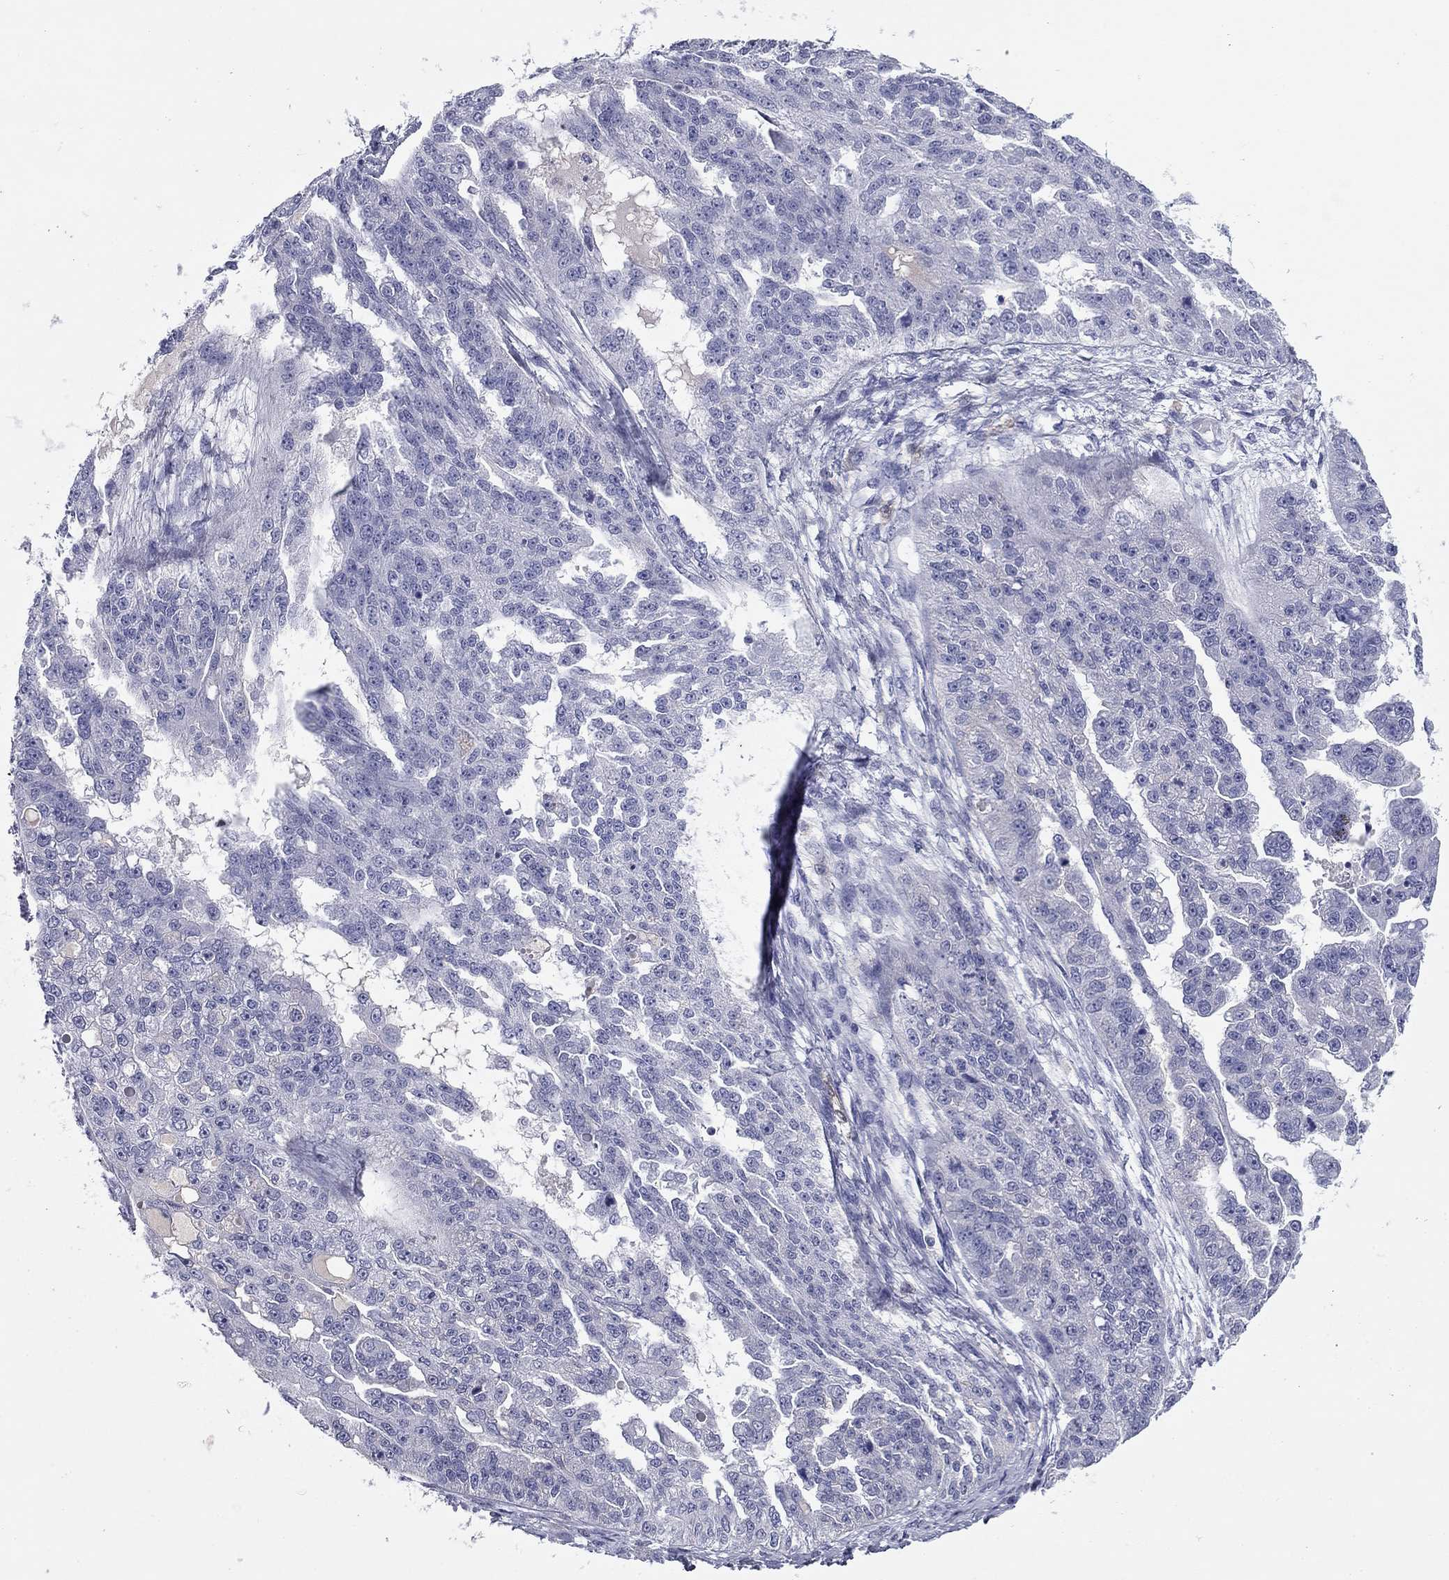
{"staining": {"intensity": "negative", "quantity": "none", "location": "none"}, "tissue": "ovarian cancer", "cell_type": "Tumor cells", "image_type": "cancer", "snomed": [{"axis": "morphology", "description": "Cystadenocarcinoma, serous, NOS"}, {"axis": "topography", "description": "Ovary"}], "caption": "The IHC photomicrograph has no significant expression in tumor cells of serous cystadenocarcinoma (ovarian) tissue.", "gene": "CFAP119", "patient": {"sex": "female", "age": 58}}